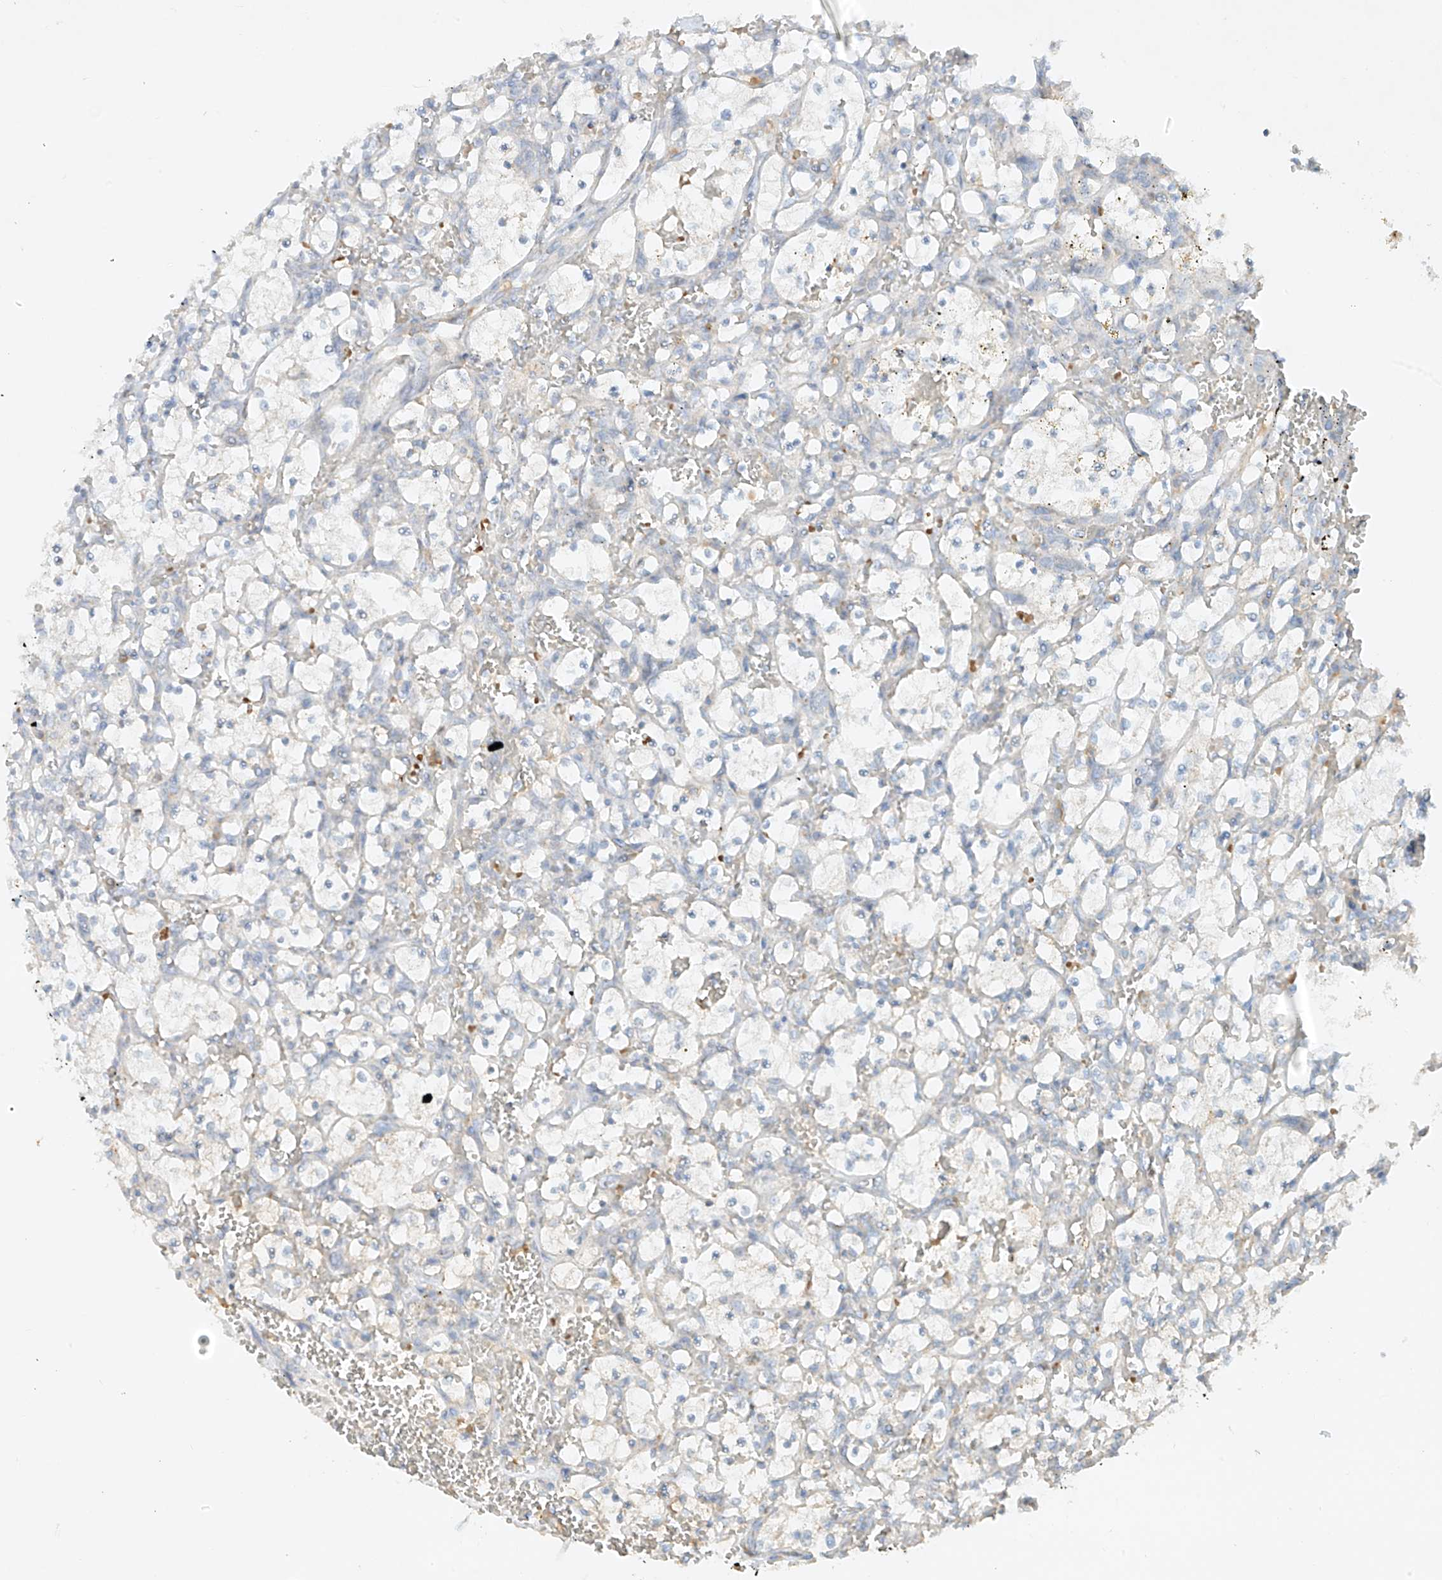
{"staining": {"intensity": "negative", "quantity": "none", "location": "none"}, "tissue": "renal cancer", "cell_type": "Tumor cells", "image_type": "cancer", "snomed": [{"axis": "morphology", "description": "Adenocarcinoma, NOS"}, {"axis": "topography", "description": "Kidney"}], "caption": "Adenocarcinoma (renal) was stained to show a protein in brown. There is no significant expression in tumor cells.", "gene": "KPNA7", "patient": {"sex": "female", "age": 69}}